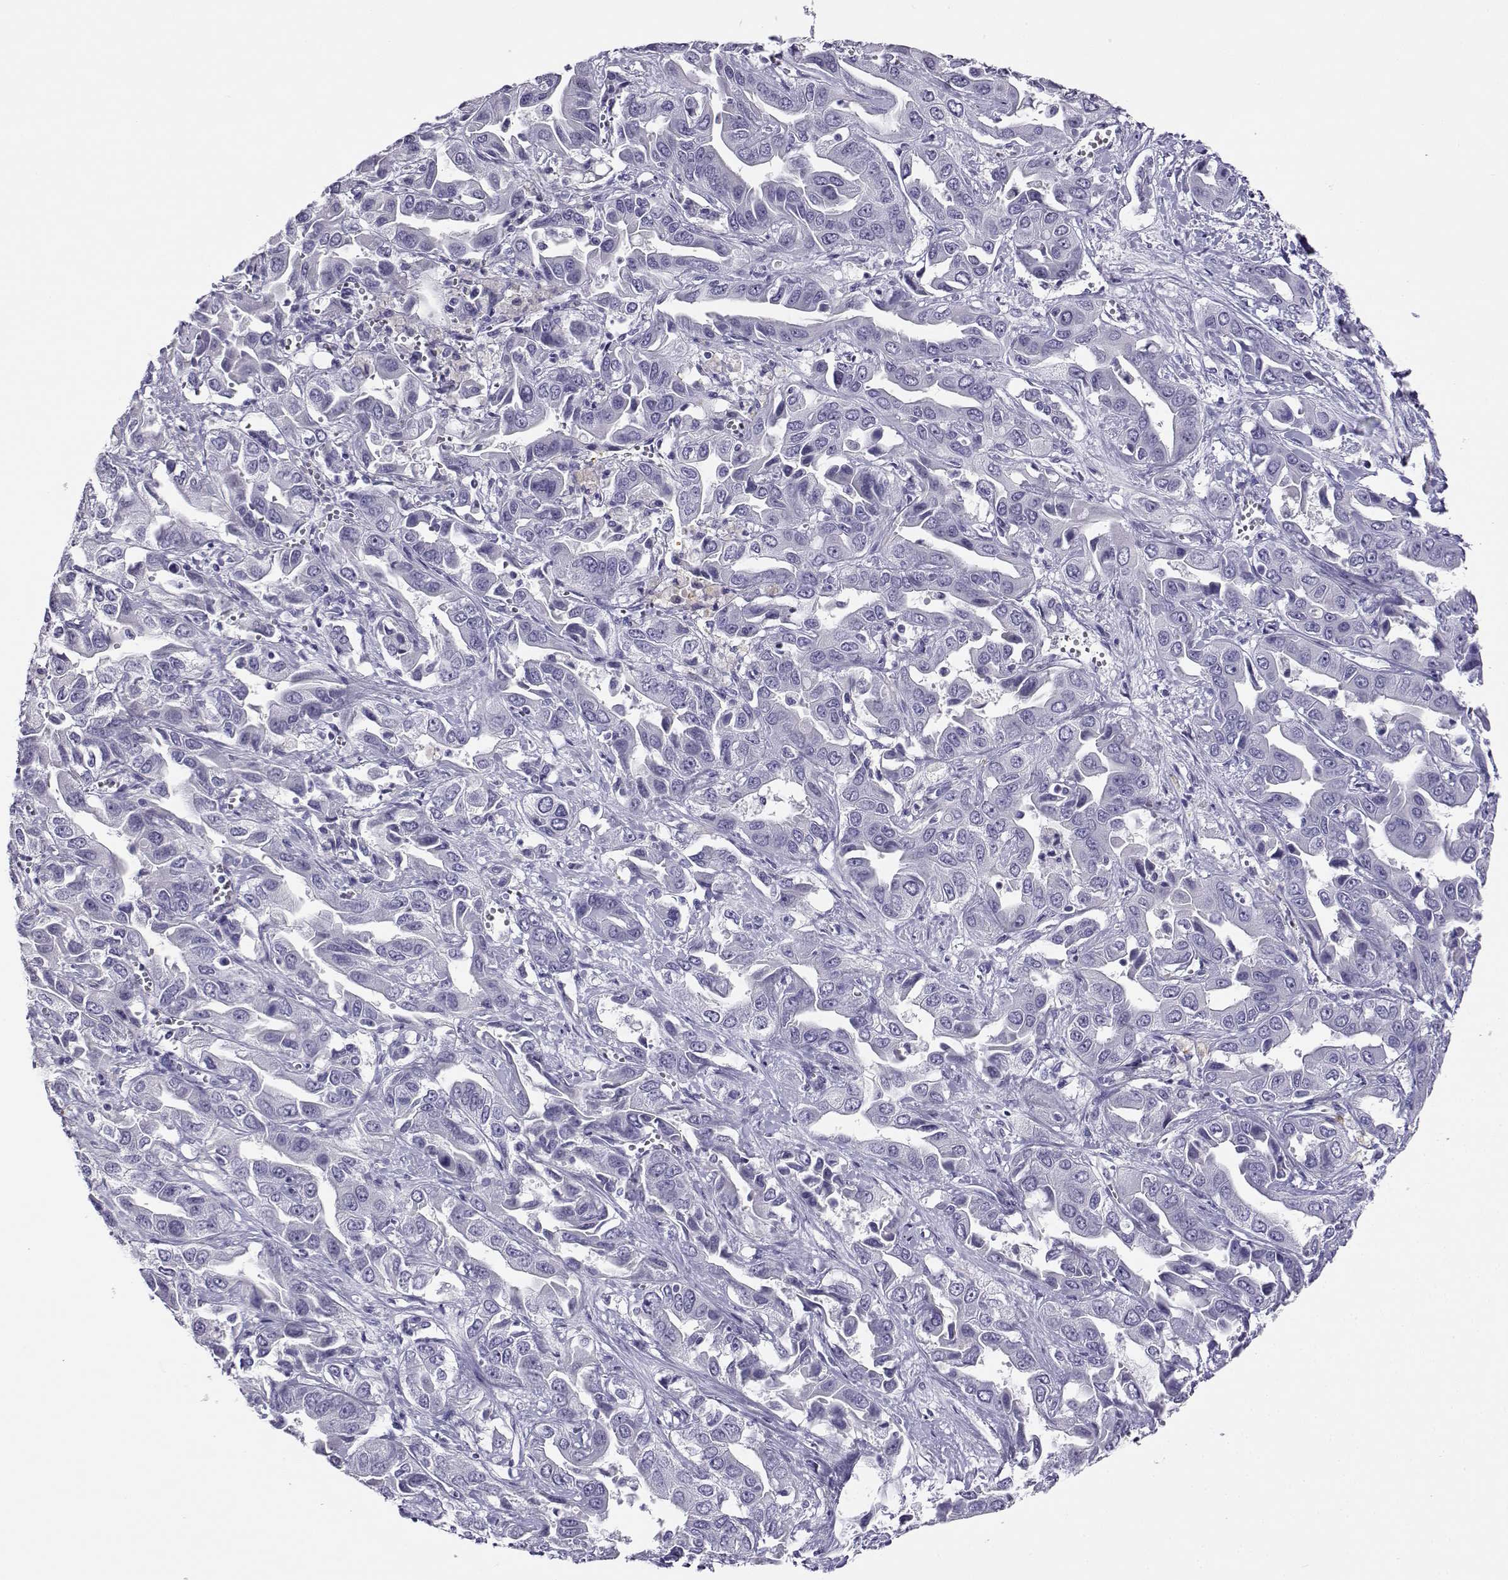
{"staining": {"intensity": "negative", "quantity": "none", "location": "none"}, "tissue": "liver cancer", "cell_type": "Tumor cells", "image_type": "cancer", "snomed": [{"axis": "morphology", "description": "Cholangiocarcinoma"}, {"axis": "topography", "description": "Liver"}], "caption": "A high-resolution histopathology image shows IHC staining of liver cancer, which shows no significant staining in tumor cells.", "gene": "RHOXF2", "patient": {"sex": "female", "age": 52}}